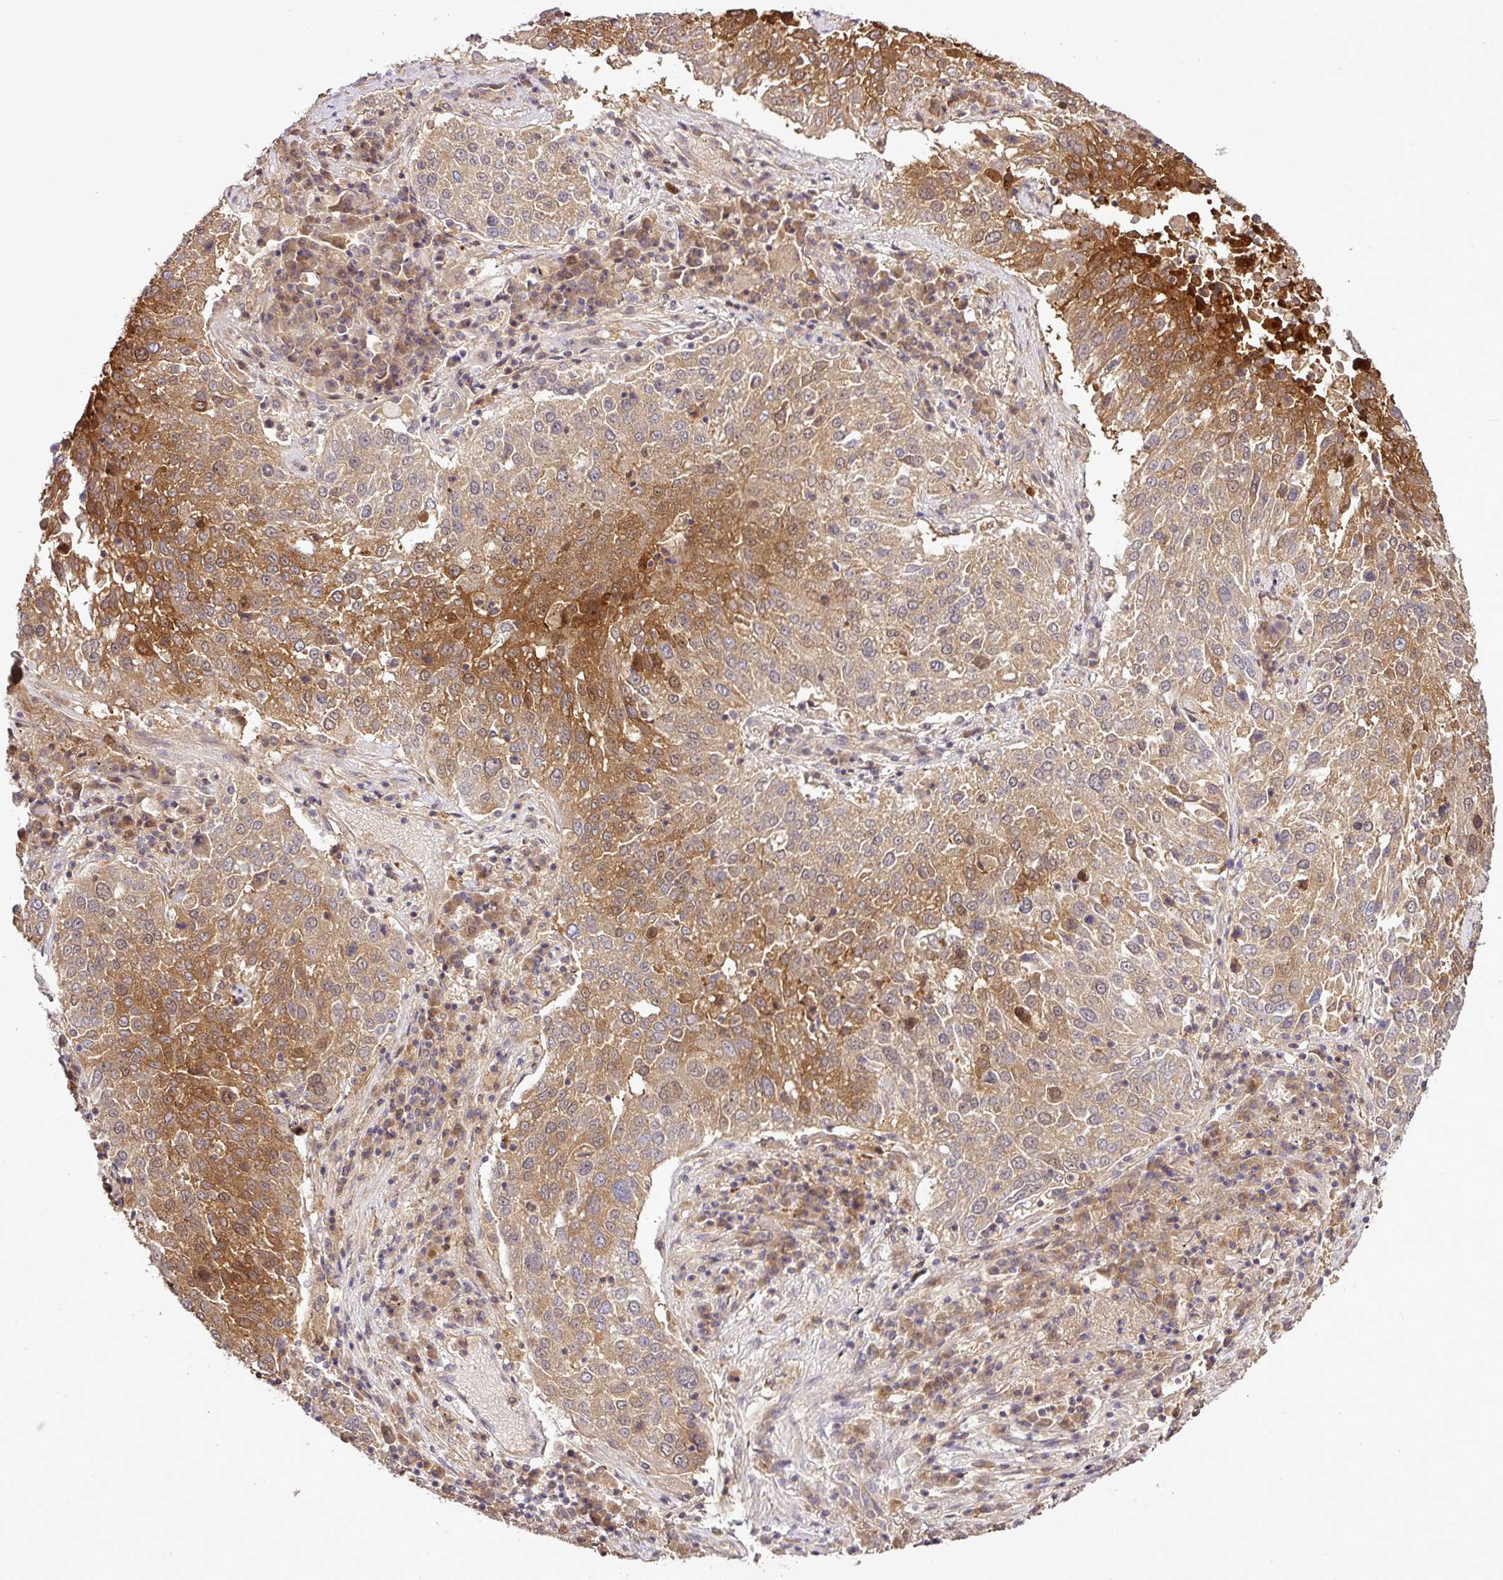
{"staining": {"intensity": "moderate", "quantity": ">75%", "location": "cytoplasmic/membranous"}, "tissue": "lung cancer", "cell_type": "Tumor cells", "image_type": "cancer", "snomed": [{"axis": "morphology", "description": "Squamous cell carcinoma, NOS"}, {"axis": "topography", "description": "Lung"}], "caption": "Protein analysis of lung cancer tissue exhibits moderate cytoplasmic/membranous positivity in approximately >75% of tumor cells.", "gene": "TMEM107", "patient": {"sex": "male", "age": 65}}